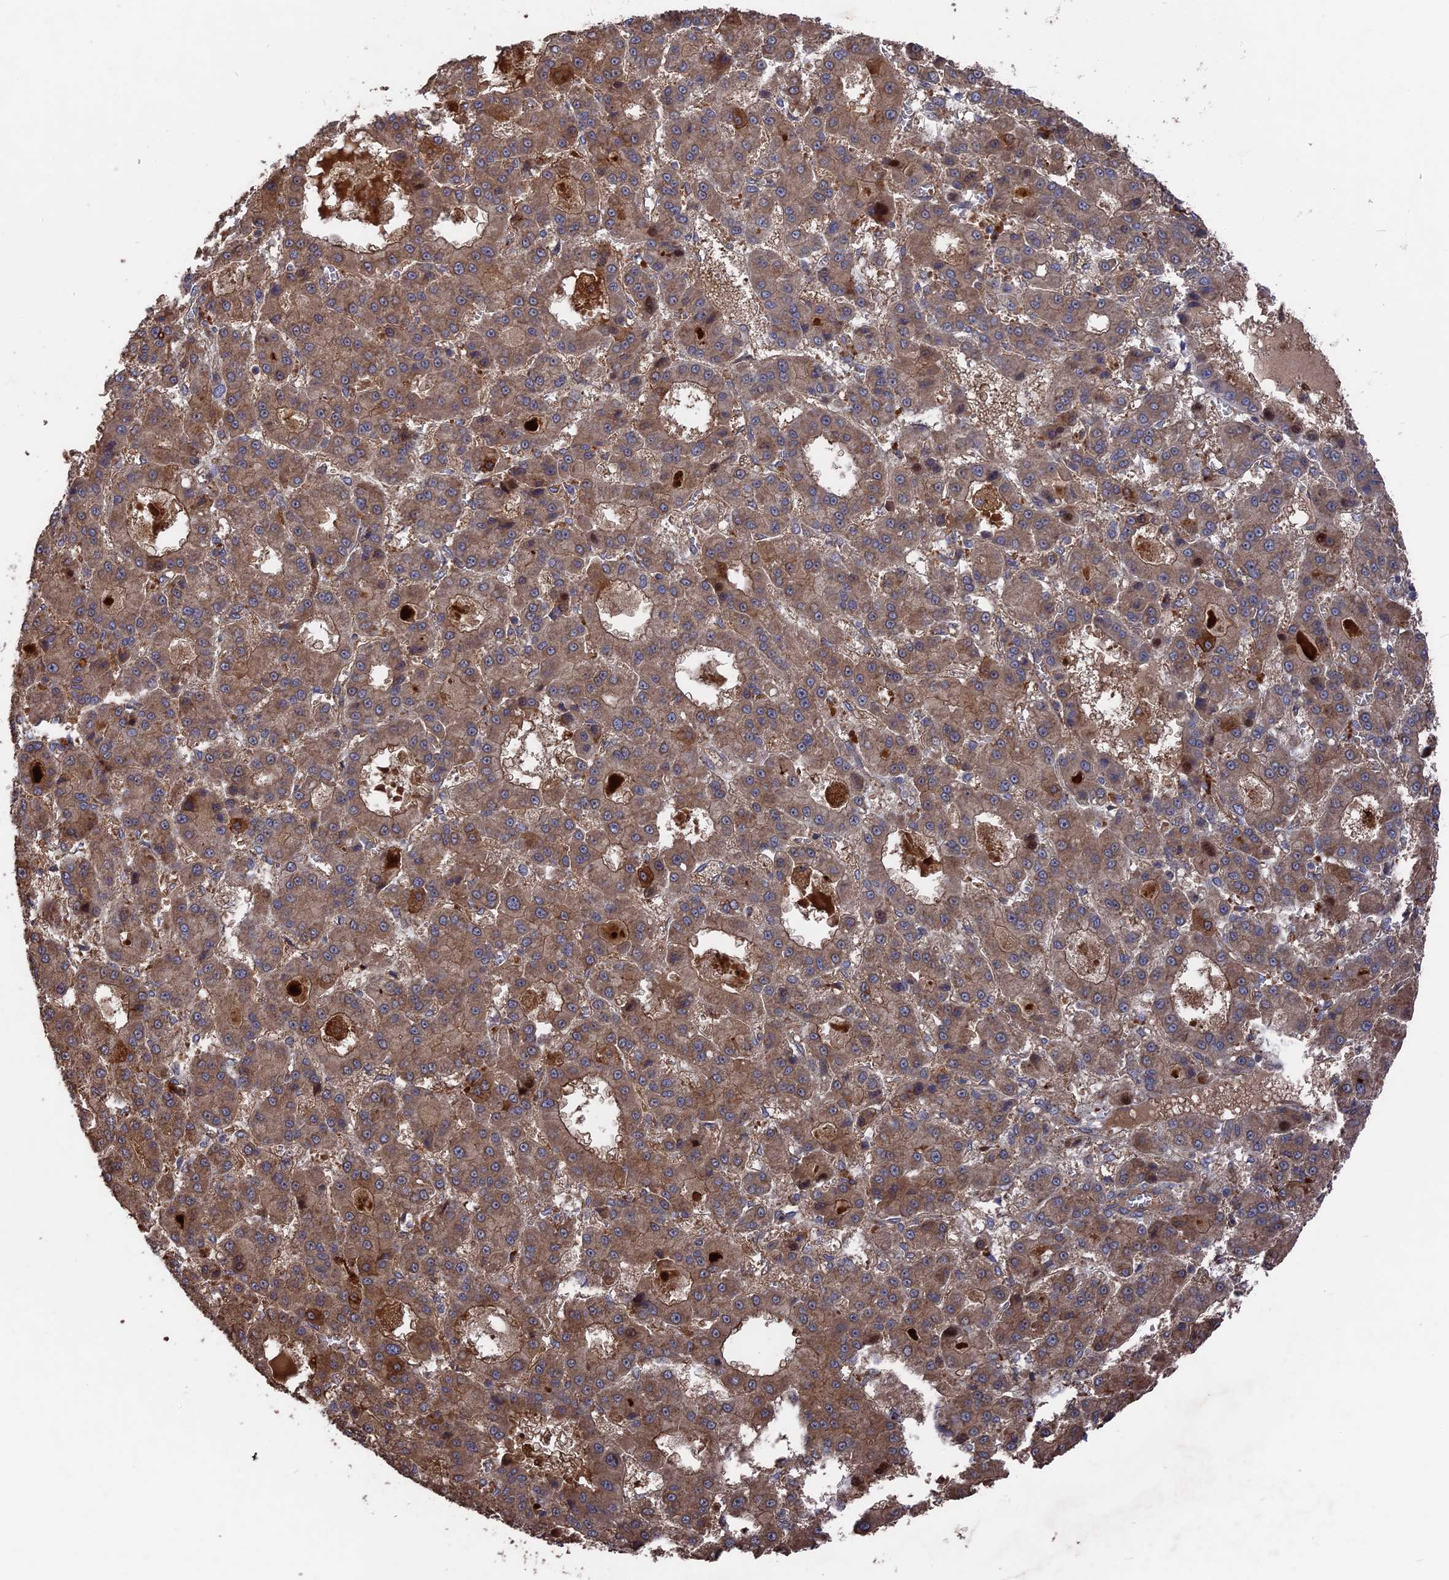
{"staining": {"intensity": "moderate", "quantity": ">75%", "location": "cytoplasmic/membranous"}, "tissue": "liver cancer", "cell_type": "Tumor cells", "image_type": "cancer", "snomed": [{"axis": "morphology", "description": "Carcinoma, Hepatocellular, NOS"}, {"axis": "topography", "description": "Liver"}], "caption": "Immunohistochemical staining of liver cancer displays moderate cytoplasmic/membranous protein expression in about >75% of tumor cells. (brown staining indicates protein expression, while blue staining denotes nuclei).", "gene": "DEF8", "patient": {"sex": "male", "age": 70}}